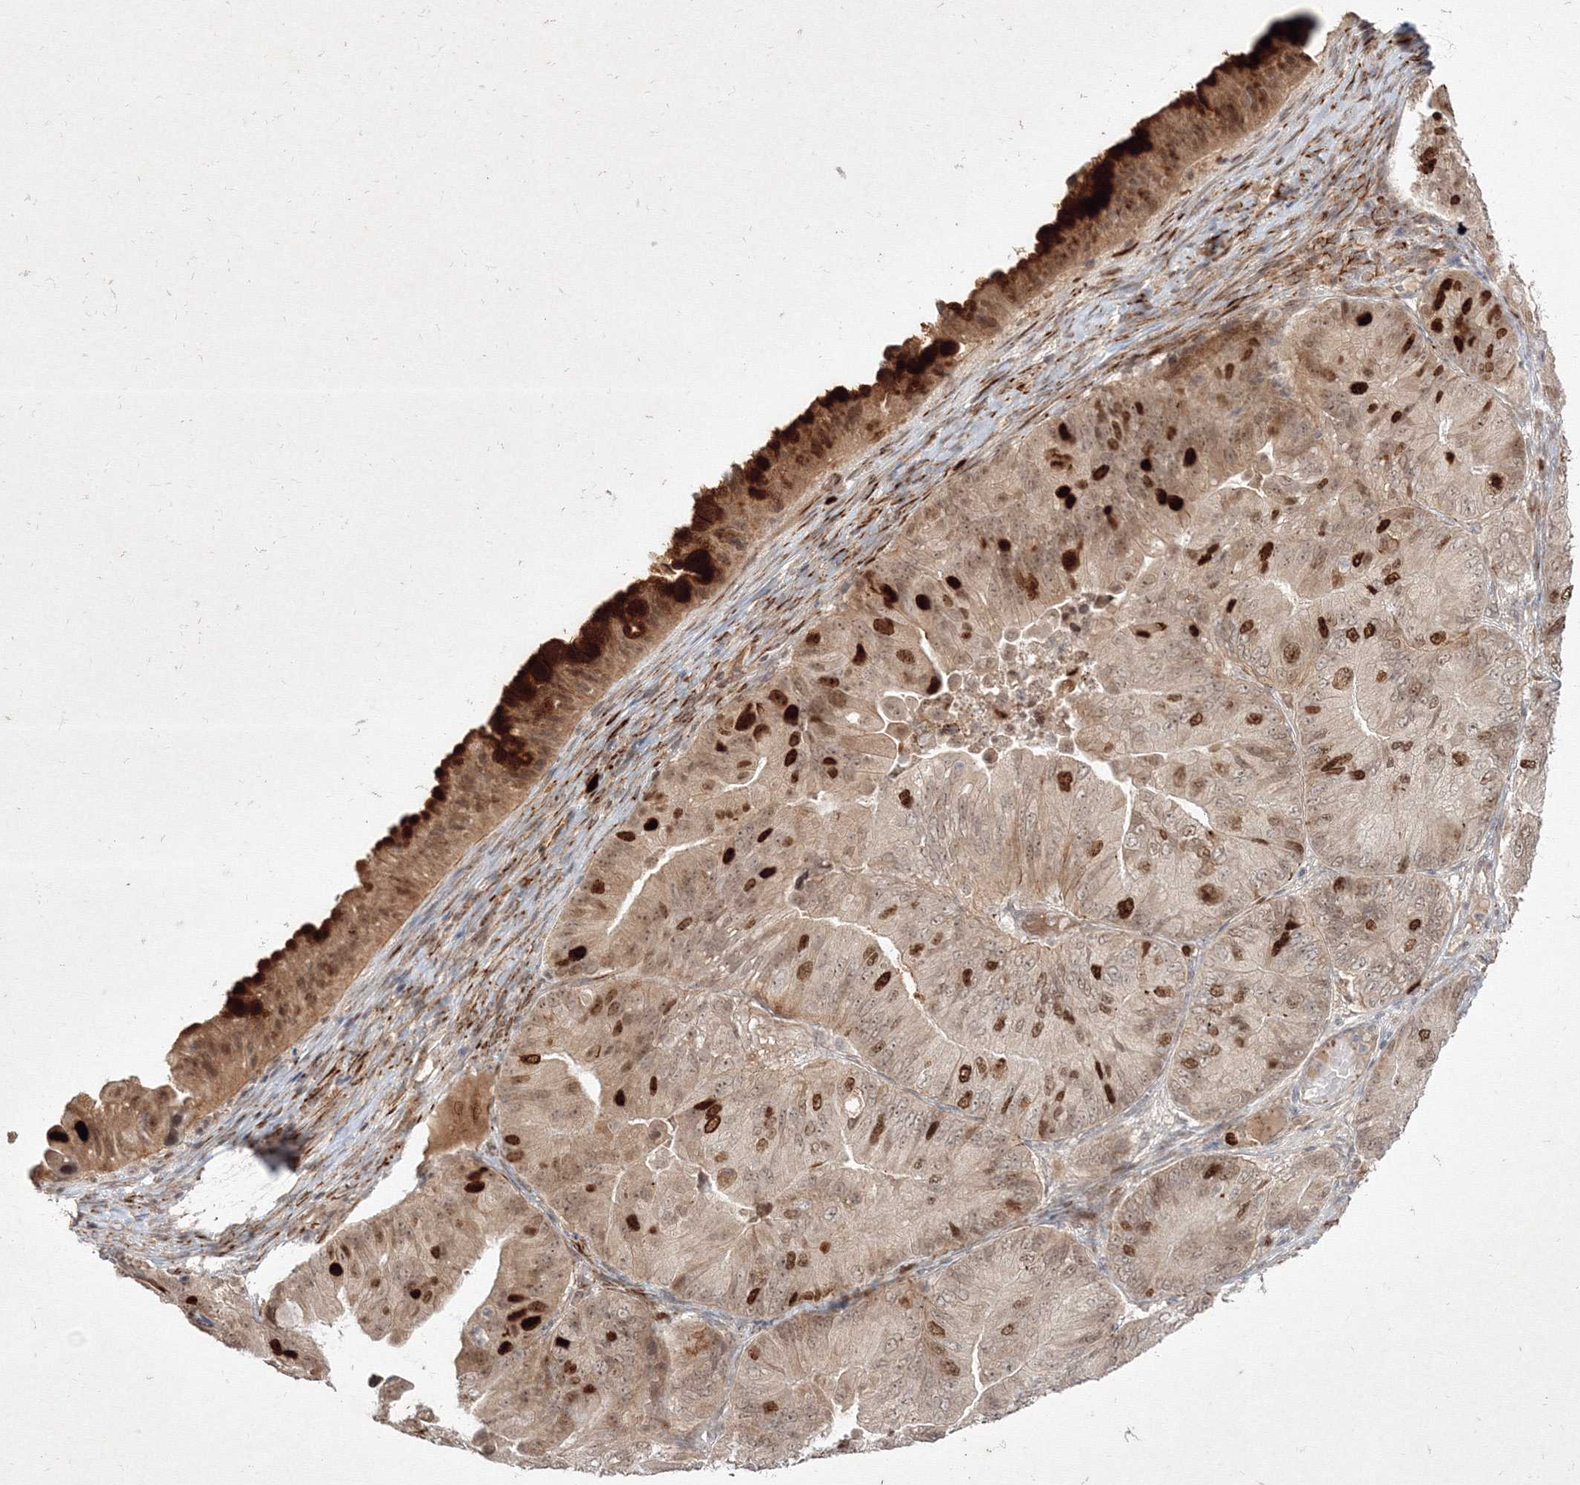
{"staining": {"intensity": "moderate", "quantity": "25%-75%", "location": "cytoplasmic/membranous,nuclear"}, "tissue": "ovarian cancer", "cell_type": "Tumor cells", "image_type": "cancer", "snomed": [{"axis": "morphology", "description": "Cystadenocarcinoma, mucinous, NOS"}, {"axis": "topography", "description": "Ovary"}], "caption": "Protein expression analysis of human ovarian mucinous cystadenocarcinoma reveals moderate cytoplasmic/membranous and nuclear expression in approximately 25%-75% of tumor cells.", "gene": "KIF20A", "patient": {"sex": "female", "age": 61}}